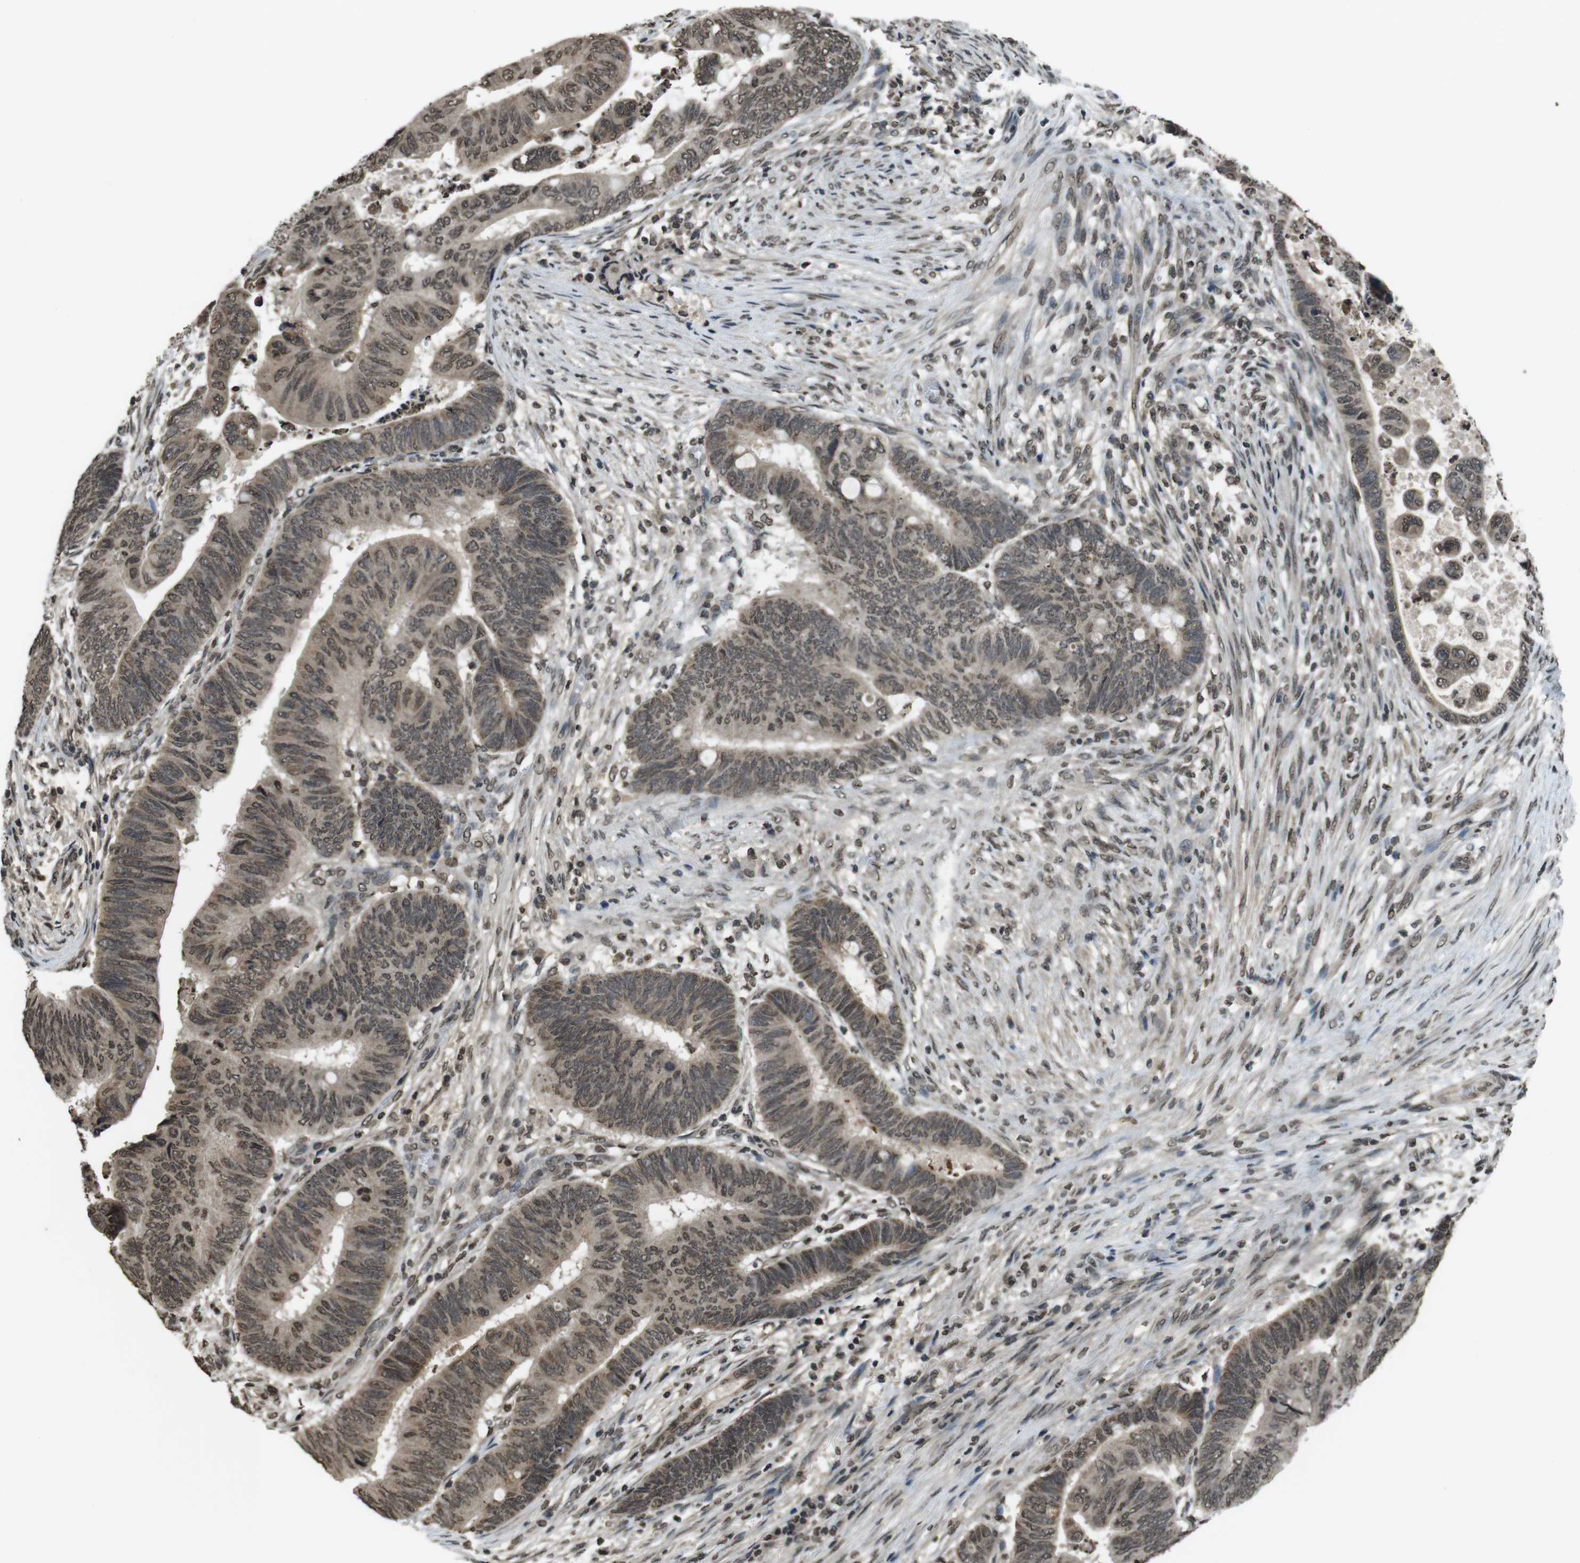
{"staining": {"intensity": "moderate", "quantity": "25%-75%", "location": "nuclear"}, "tissue": "colorectal cancer", "cell_type": "Tumor cells", "image_type": "cancer", "snomed": [{"axis": "morphology", "description": "Normal tissue, NOS"}, {"axis": "morphology", "description": "Adenocarcinoma, NOS"}, {"axis": "topography", "description": "Rectum"}, {"axis": "topography", "description": "Peripheral nerve tissue"}], "caption": "Moderate nuclear positivity for a protein is present in approximately 25%-75% of tumor cells of adenocarcinoma (colorectal) using immunohistochemistry (IHC).", "gene": "MAF", "patient": {"sex": "male", "age": 92}}